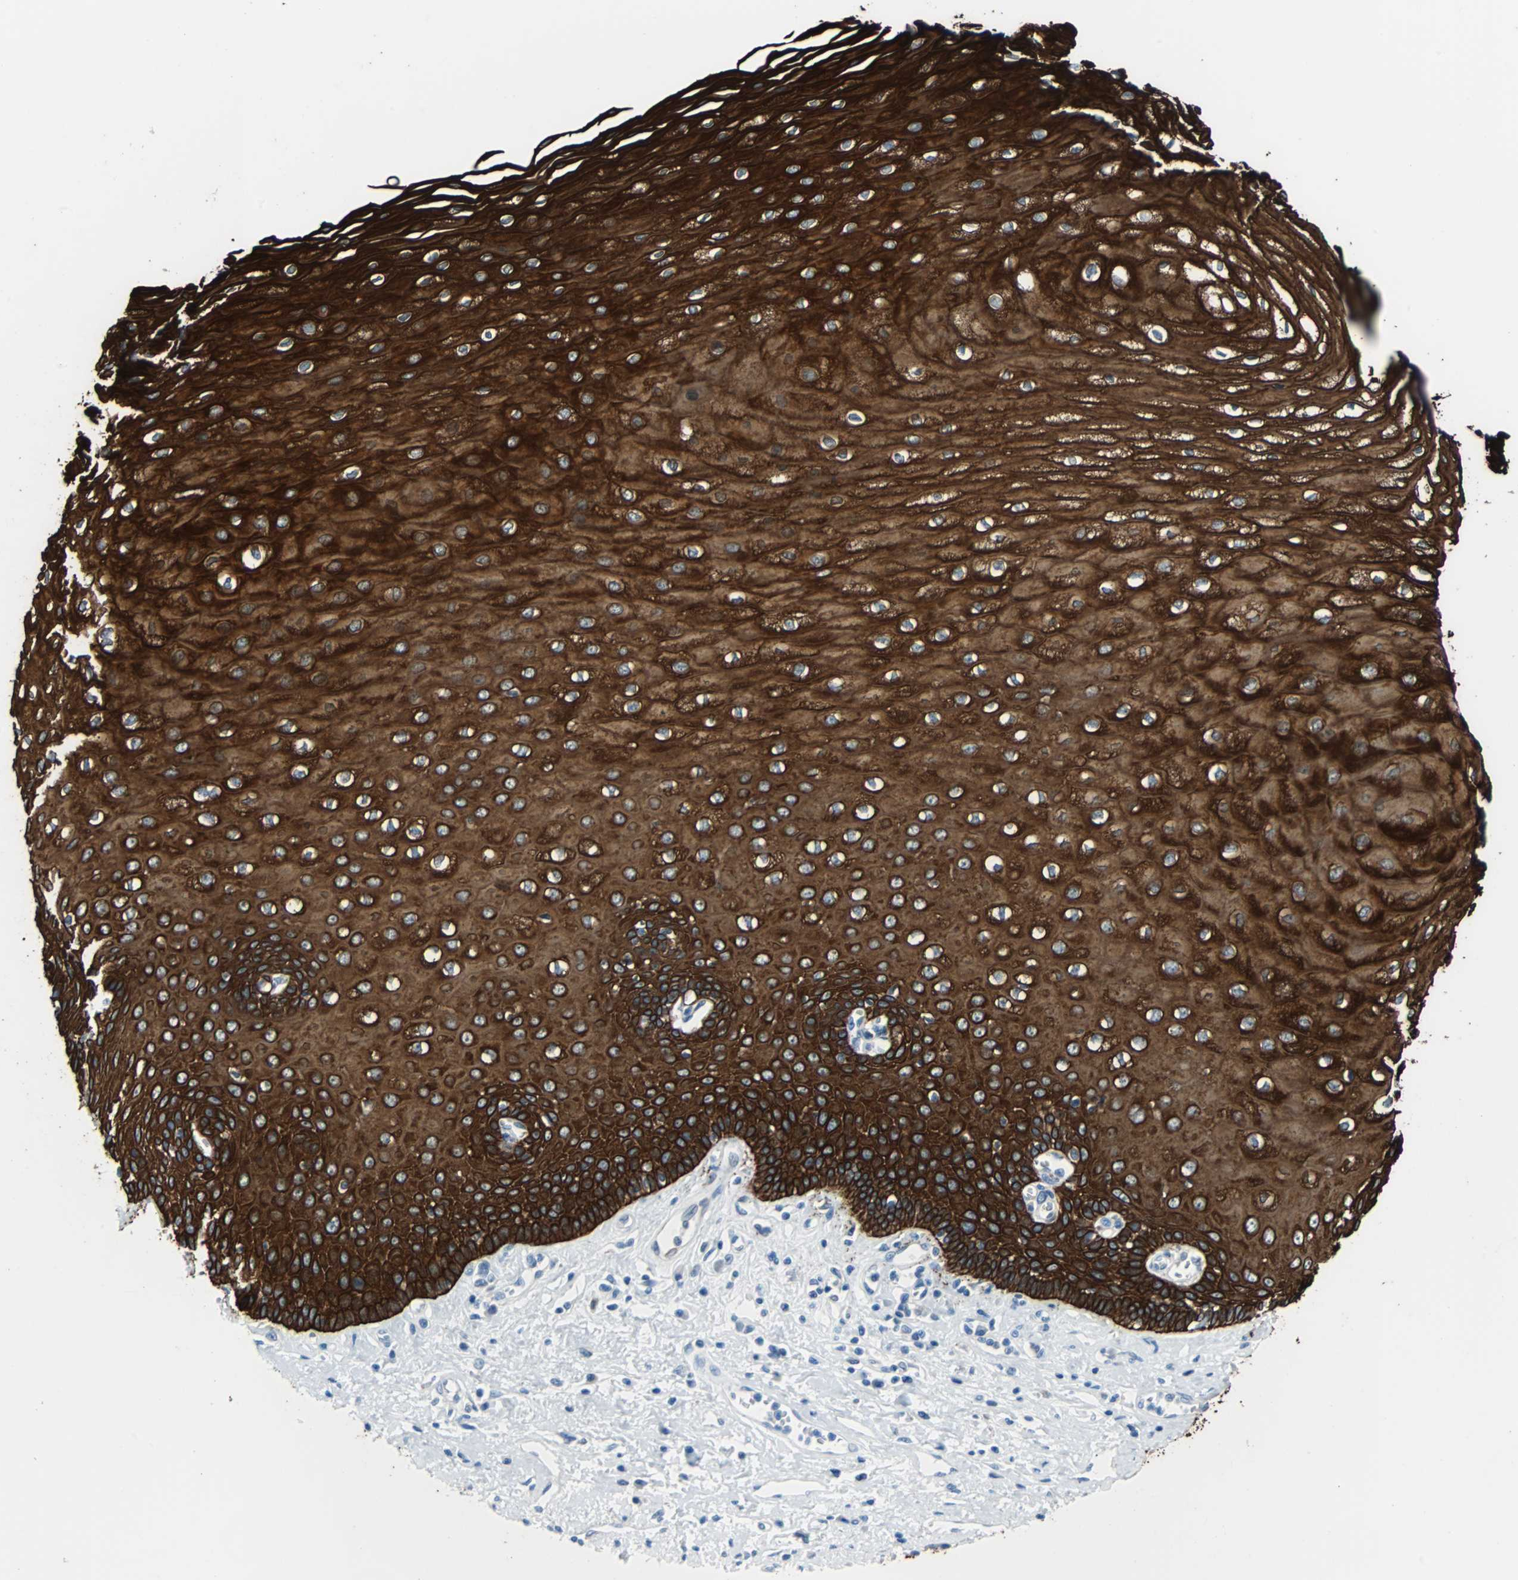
{"staining": {"intensity": "strong", "quantity": ">75%", "location": "cytoplasmic/membranous"}, "tissue": "esophagus", "cell_type": "Squamous epithelial cells", "image_type": "normal", "snomed": [{"axis": "morphology", "description": "Normal tissue, NOS"}, {"axis": "morphology", "description": "Squamous cell carcinoma, NOS"}, {"axis": "topography", "description": "Esophagus"}], "caption": "Protein staining exhibits strong cytoplasmic/membranous expression in about >75% of squamous epithelial cells in normal esophagus.", "gene": "KRT7", "patient": {"sex": "male", "age": 65}}